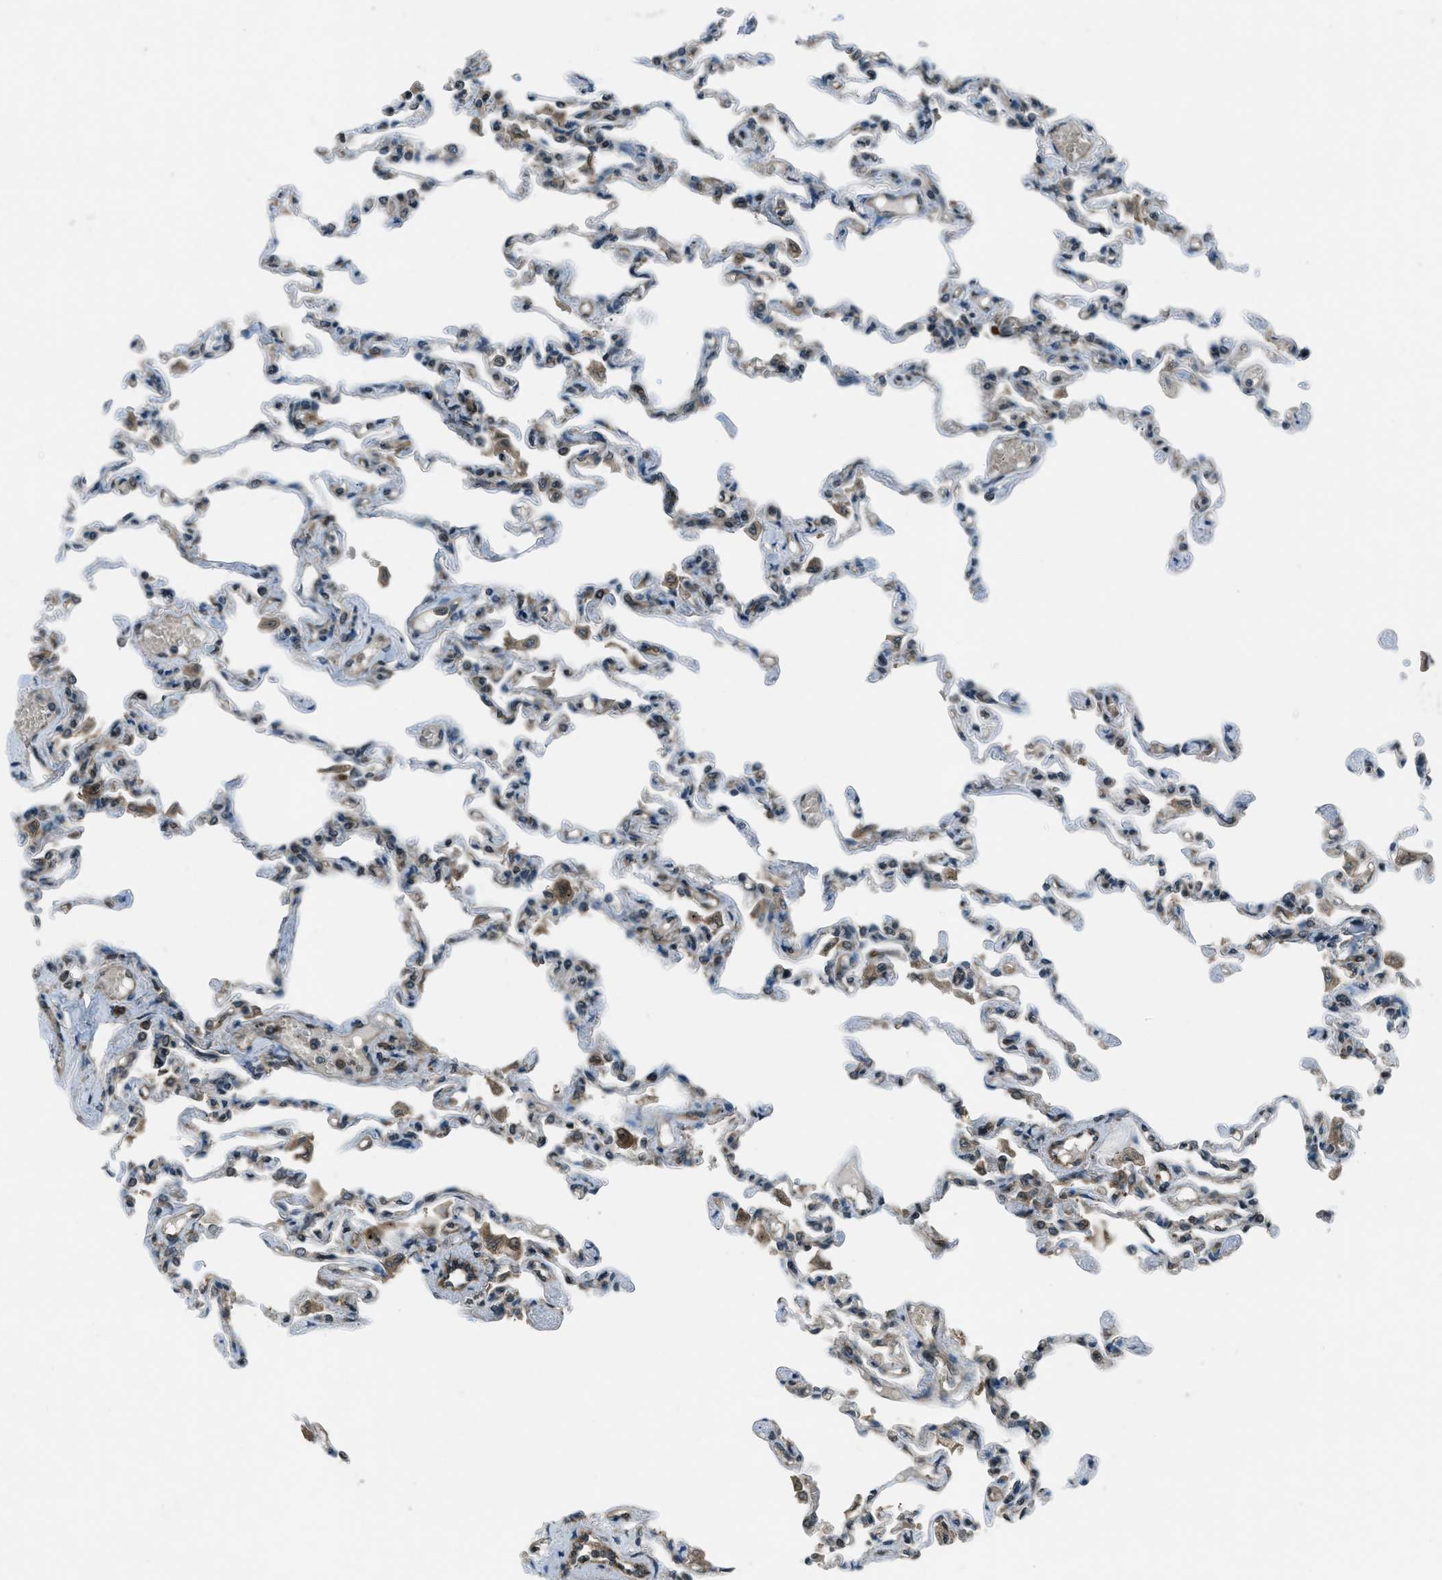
{"staining": {"intensity": "weak", "quantity": "25%-75%", "location": "cytoplasmic/membranous"}, "tissue": "lung", "cell_type": "Alveolar cells", "image_type": "normal", "snomed": [{"axis": "morphology", "description": "Normal tissue, NOS"}, {"axis": "topography", "description": "Lung"}], "caption": "IHC micrograph of benign lung: lung stained using immunohistochemistry (IHC) reveals low levels of weak protein expression localized specifically in the cytoplasmic/membranous of alveolar cells, appearing as a cytoplasmic/membranous brown color.", "gene": "ASAP2", "patient": {"sex": "male", "age": 21}}